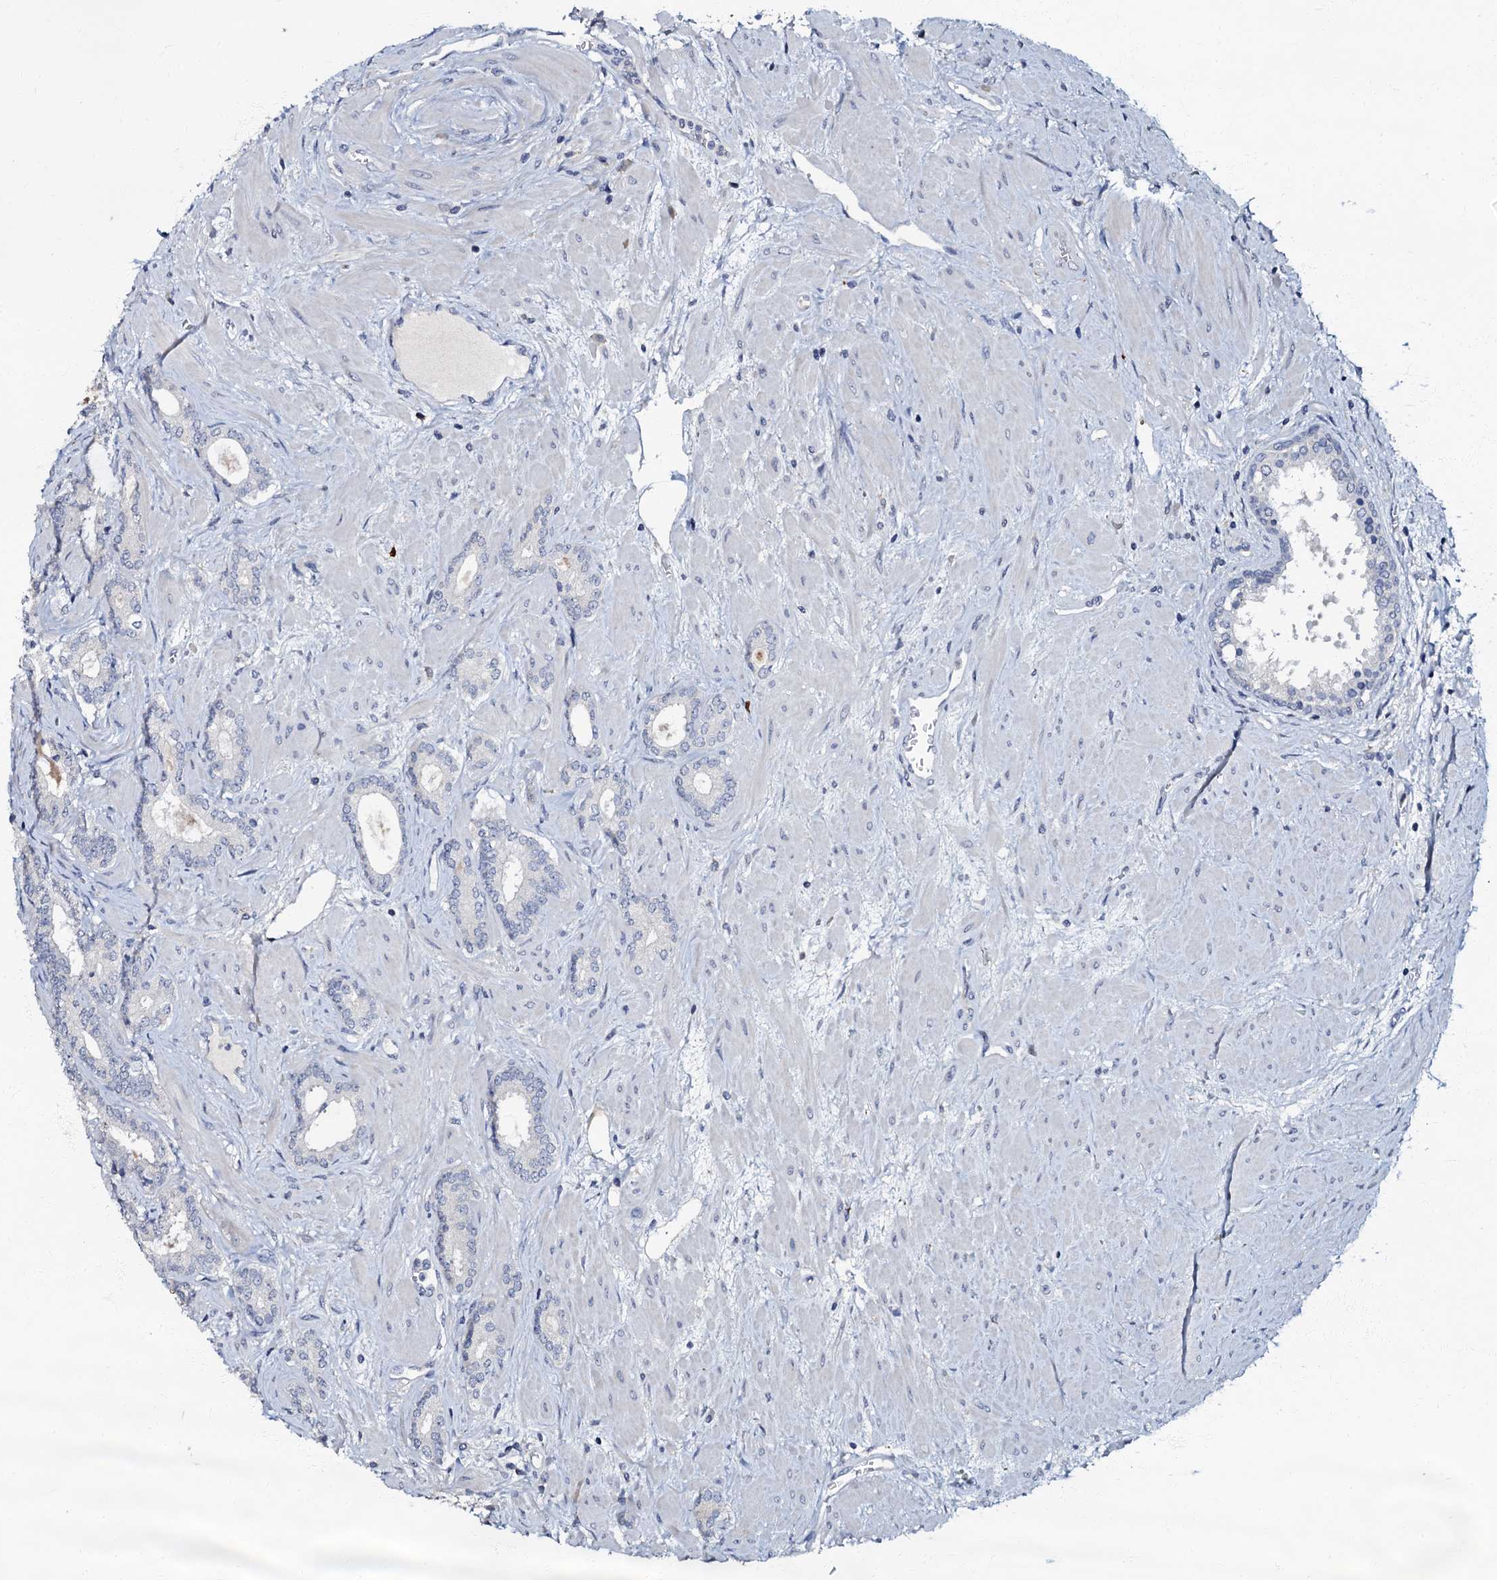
{"staining": {"intensity": "negative", "quantity": "none", "location": "none"}, "tissue": "prostate cancer", "cell_type": "Tumor cells", "image_type": "cancer", "snomed": [{"axis": "morphology", "description": "Adenocarcinoma, High grade"}, {"axis": "topography", "description": "Prostate"}], "caption": "Immunohistochemistry (IHC) photomicrograph of neoplastic tissue: human adenocarcinoma (high-grade) (prostate) stained with DAB (3,3'-diaminobenzidine) displays no significant protein expression in tumor cells.", "gene": "OLAH", "patient": {"sex": "male", "age": 64}}